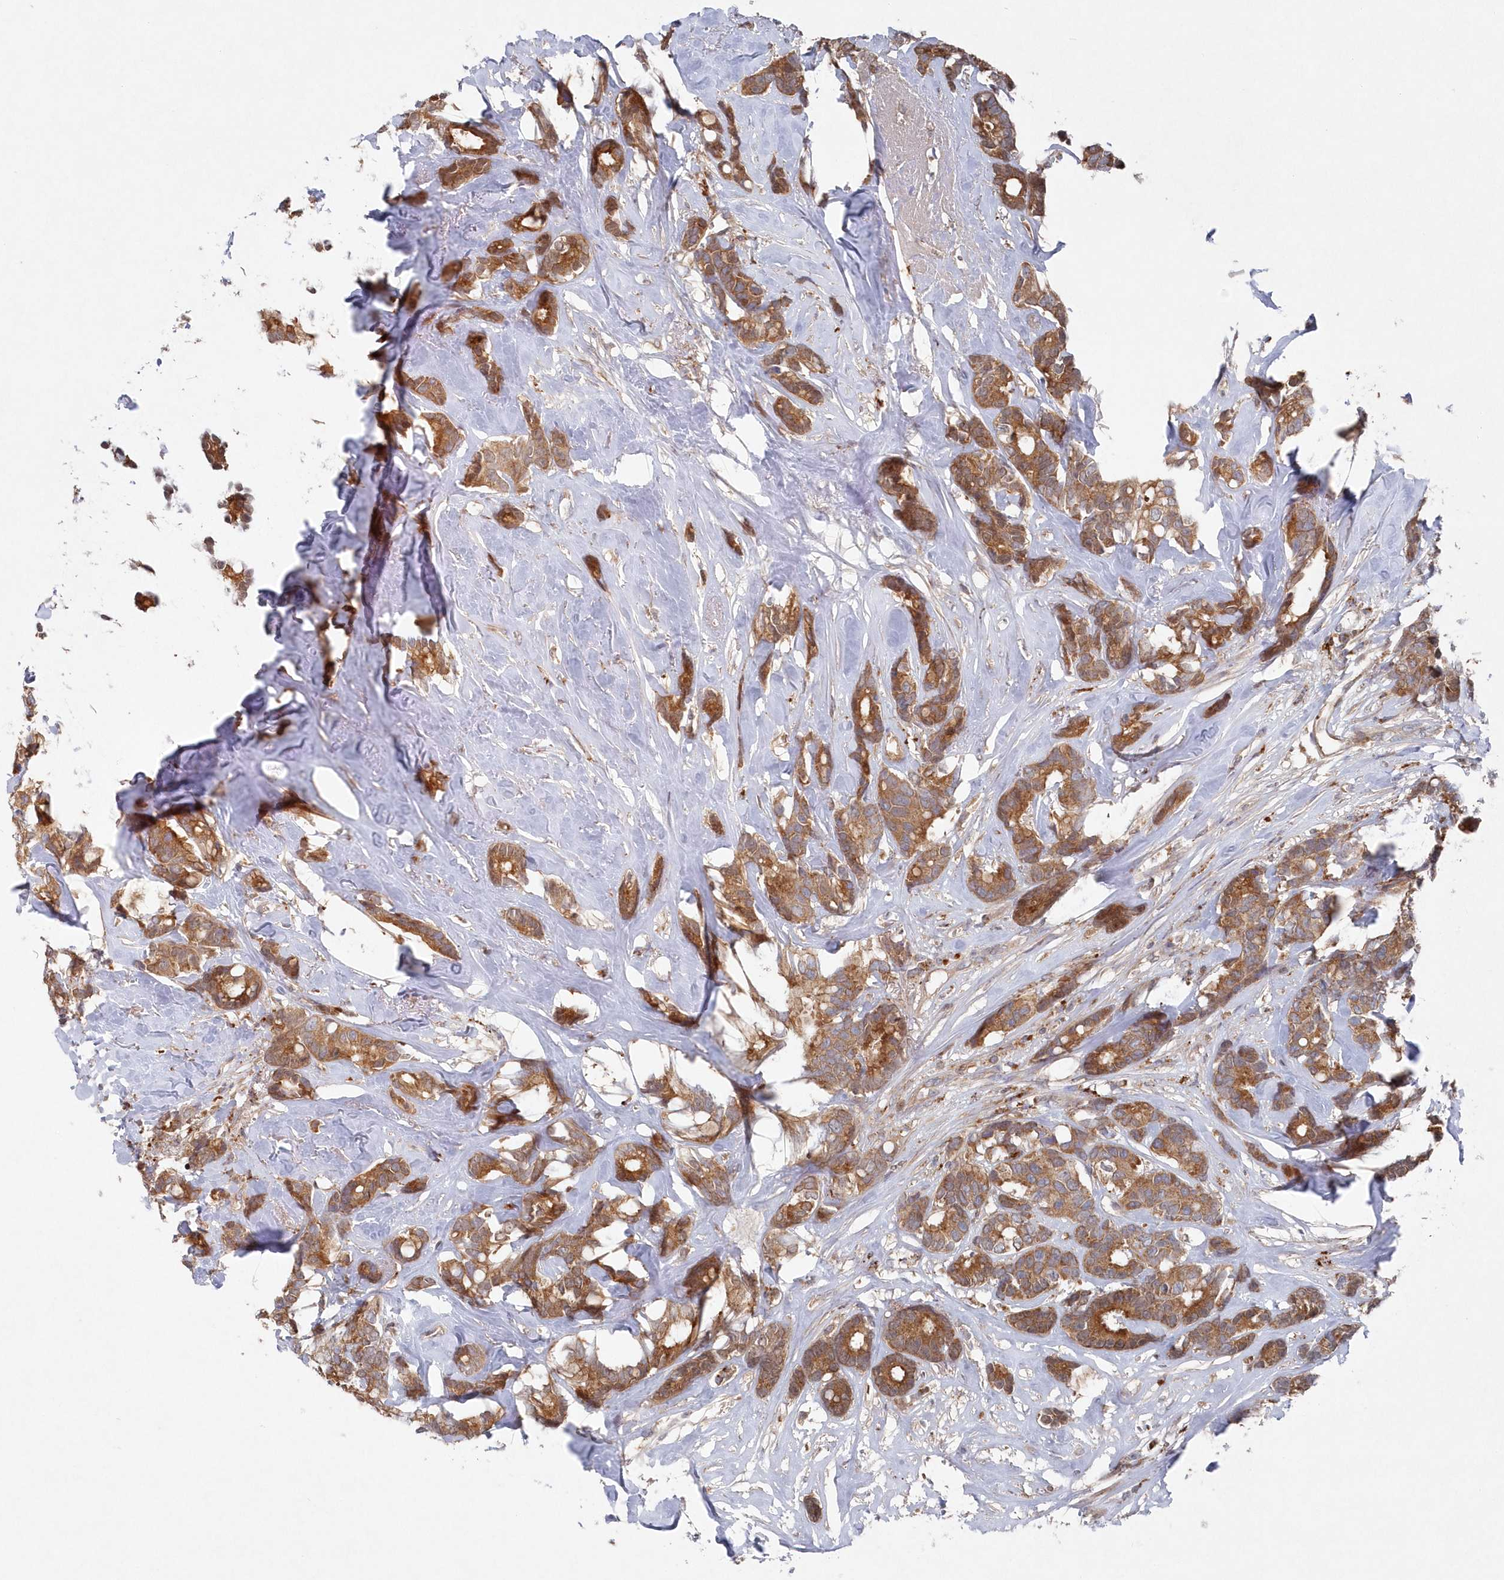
{"staining": {"intensity": "moderate", "quantity": ">75%", "location": "cytoplasmic/membranous"}, "tissue": "breast cancer", "cell_type": "Tumor cells", "image_type": "cancer", "snomed": [{"axis": "morphology", "description": "Duct carcinoma"}, {"axis": "topography", "description": "Breast"}], "caption": "The image exhibits a brown stain indicating the presence of a protein in the cytoplasmic/membranous of tumor cells in breast invasive ductal carcinoma.", "gene": "ASNSD1", "patient": {"sex": "female", "age": 87}}